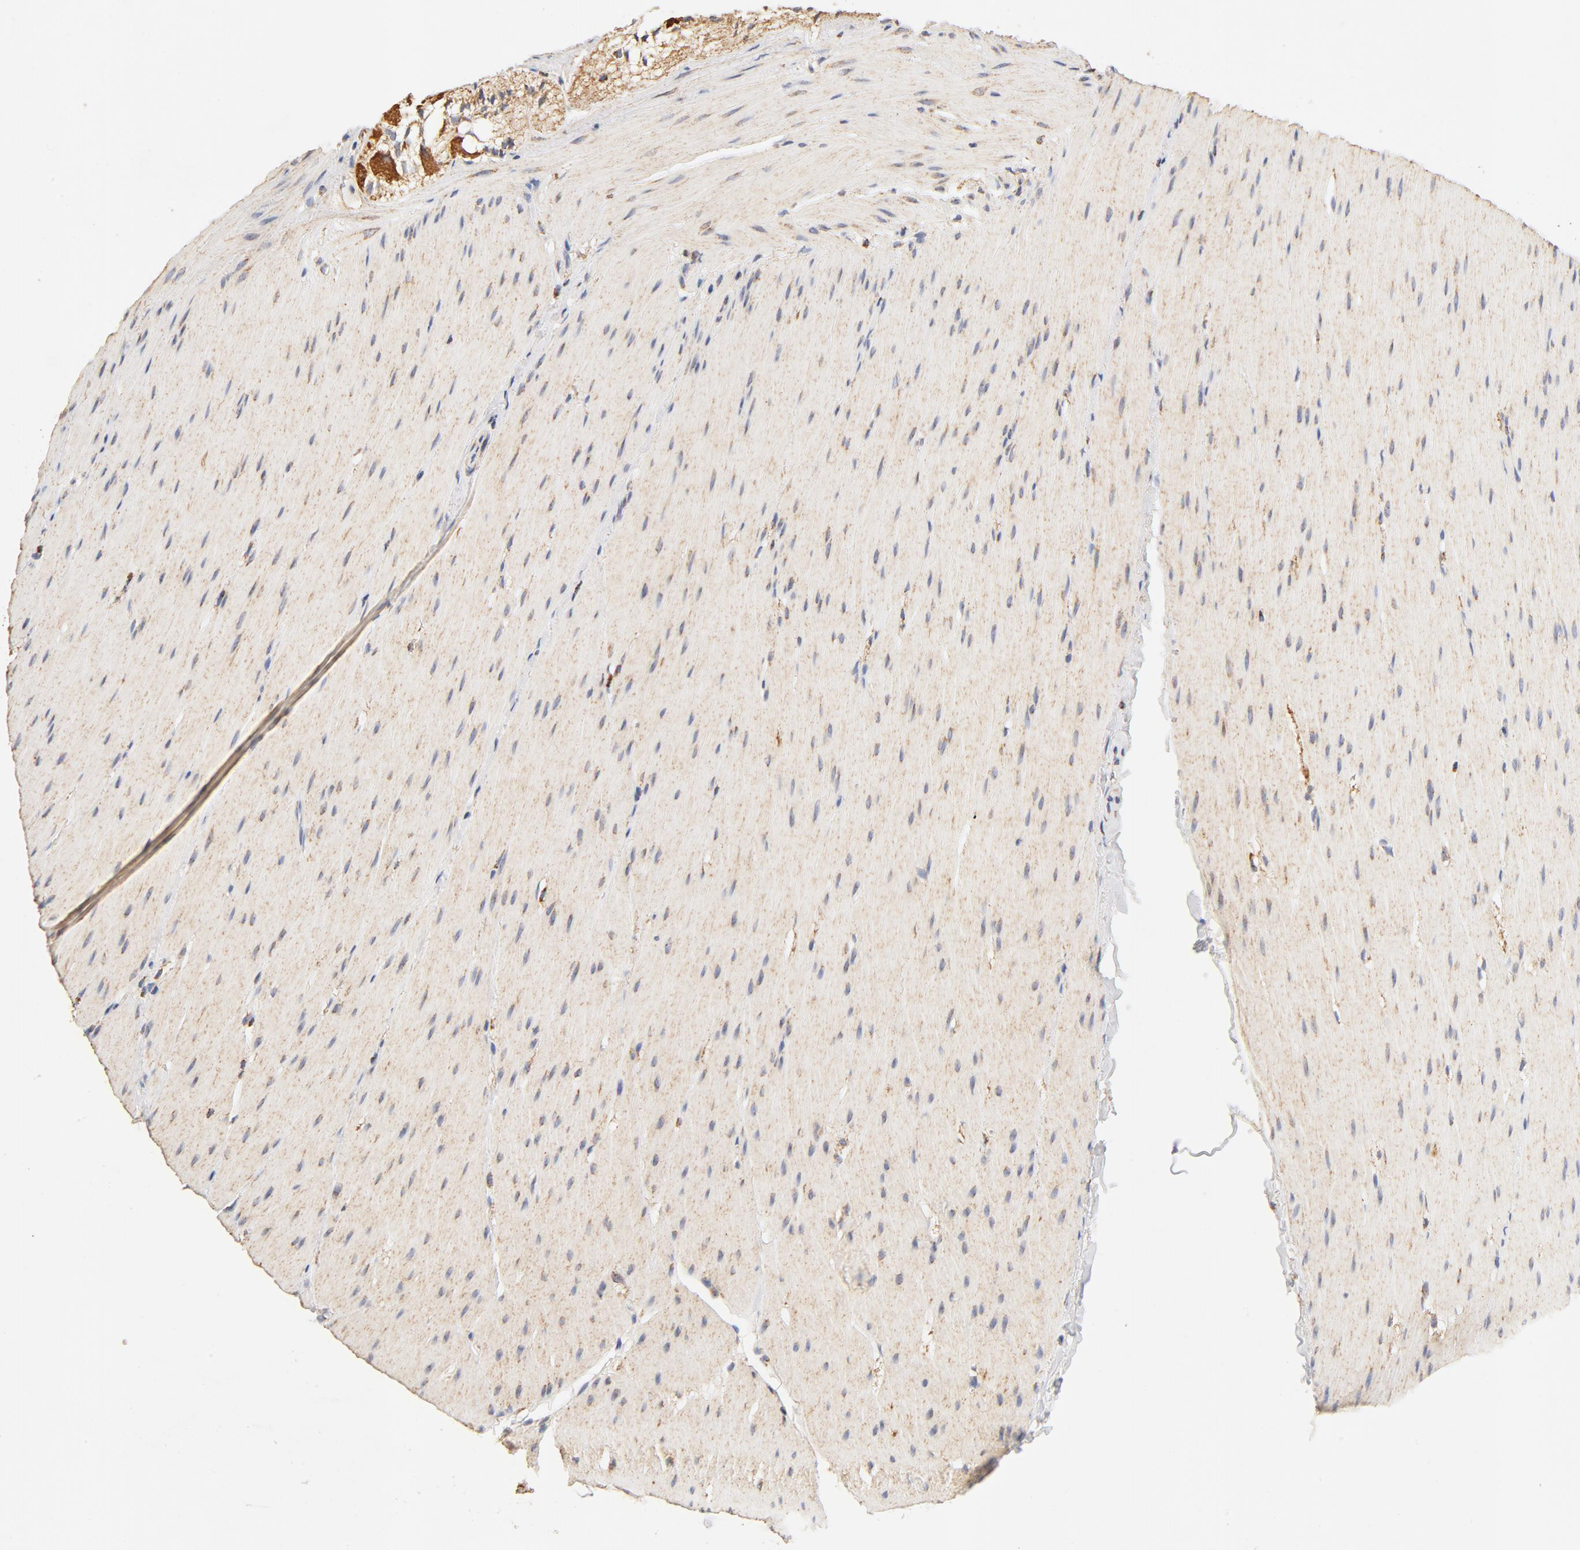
{"staining": {"intensity": "weak", "quantity": ">75%", "location": "cytoplasmic/membranous"}, "tissue": "smooth muscle", "cell_type": "Smooth muscle cells", "image_type": "normal", "snomed": [{"axis": "morphology", "description": "Normal tissue, NOS"}, {"axis": "topography", "description": "Smooth muscle"}, {"axis": "topography", "description": "Colon"}], "caption": "High-magnification brightfield microscopy of benign smooth muscle stained with DAB (3,3'-diaminobenzidine) (brown) and counterstained with hematoxylin (blue). smooth muscle cells exhibit weak cytoplasmic/membranous staining is identified in about>75% of cells. (DAB (3,3'-diaminobenzidine) IHC with brightfield microscopy, high magnification).", "gene": "COX4I1", "patient": {"sex": "male", "age": 67}}